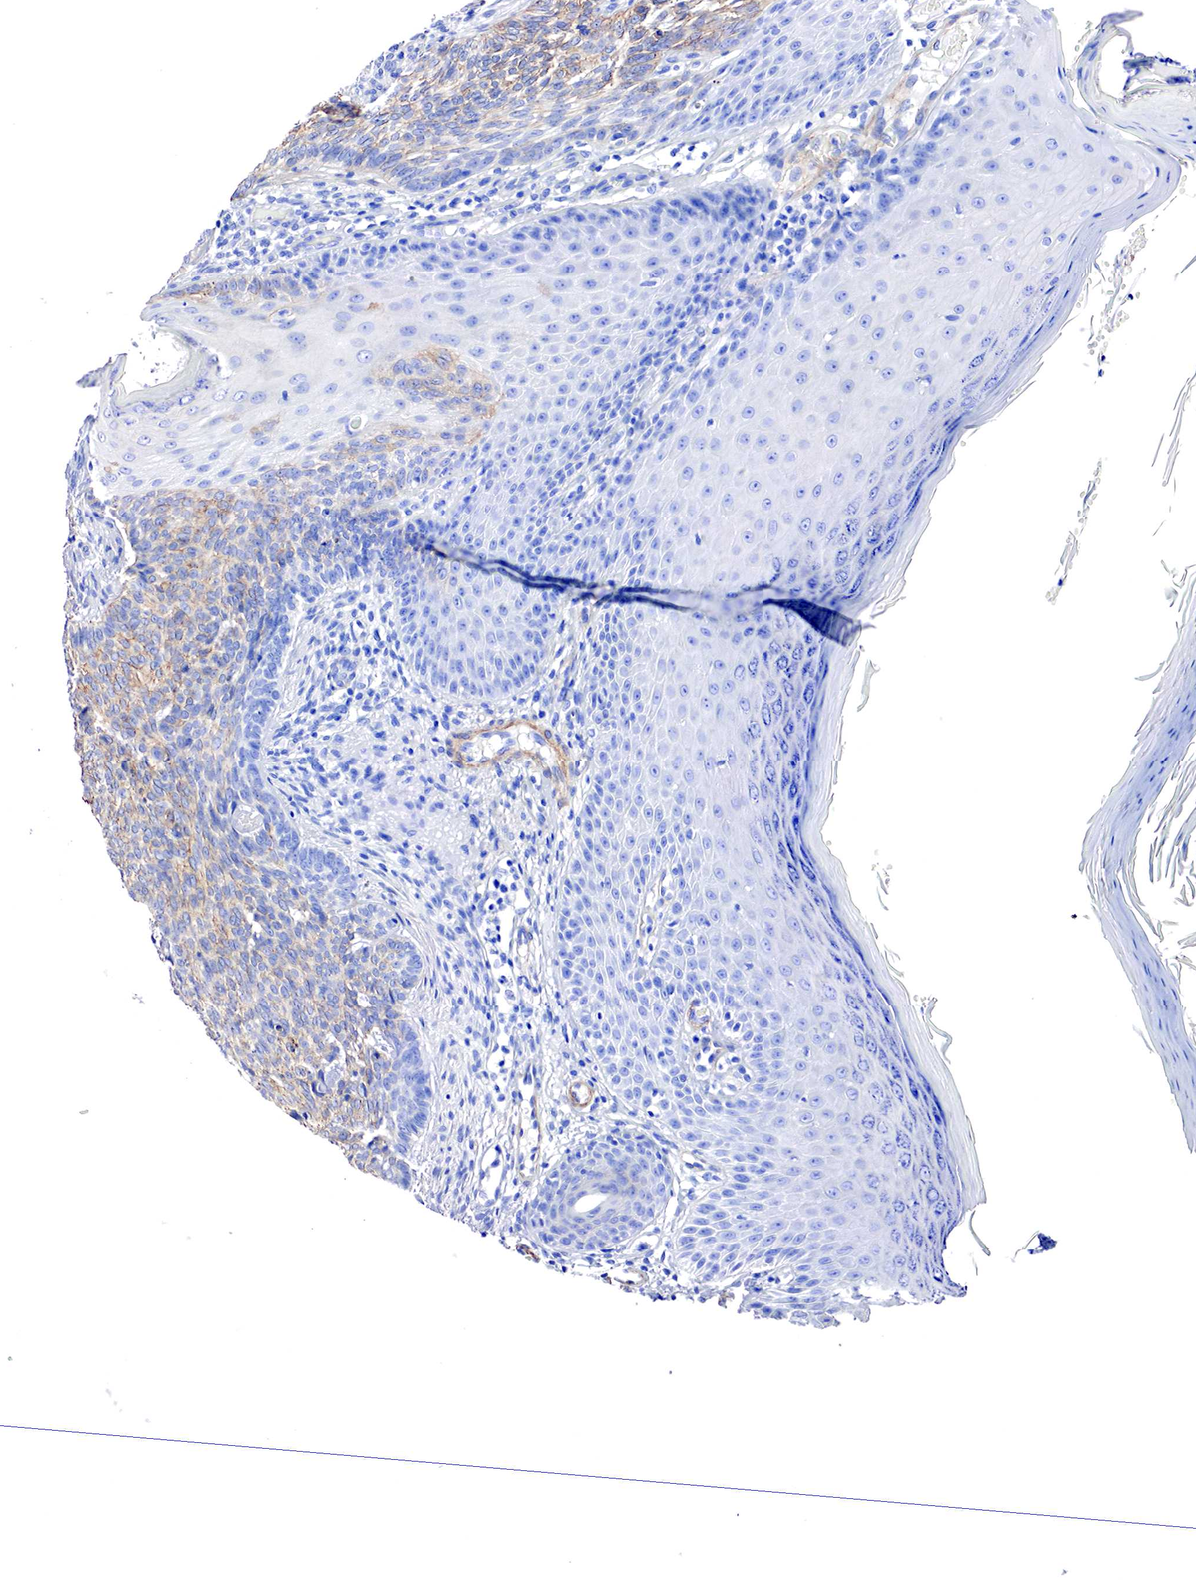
{"staining": {"intensity": "weak", "quantity": "25%-75%", "location": "cytoplasmic/membranous"}, "tissue": "skin cancer", "cell_type": "Tumor cells", "image_type": "cancer", "snomed": [{"axis": "morphology", "description": "Normal tissue, NOS"}, {"axis": "morphology", "description": "Basal cell carcinoma"}, {"axis": "topography", "description": "Skin"}], "caption": "Protein positivity by immunohistochemistry displays weak cytoplasmic/membranous expression in approximately 25%-75% of tumor cells in basal cell carcinoma (skin). Using DAB (brown) and hematoxylin (blue) stains, captured at high magnification using brightfield microscopy.", "gene": "TPM1", "patient": {"sex": "male", "age": 74}}